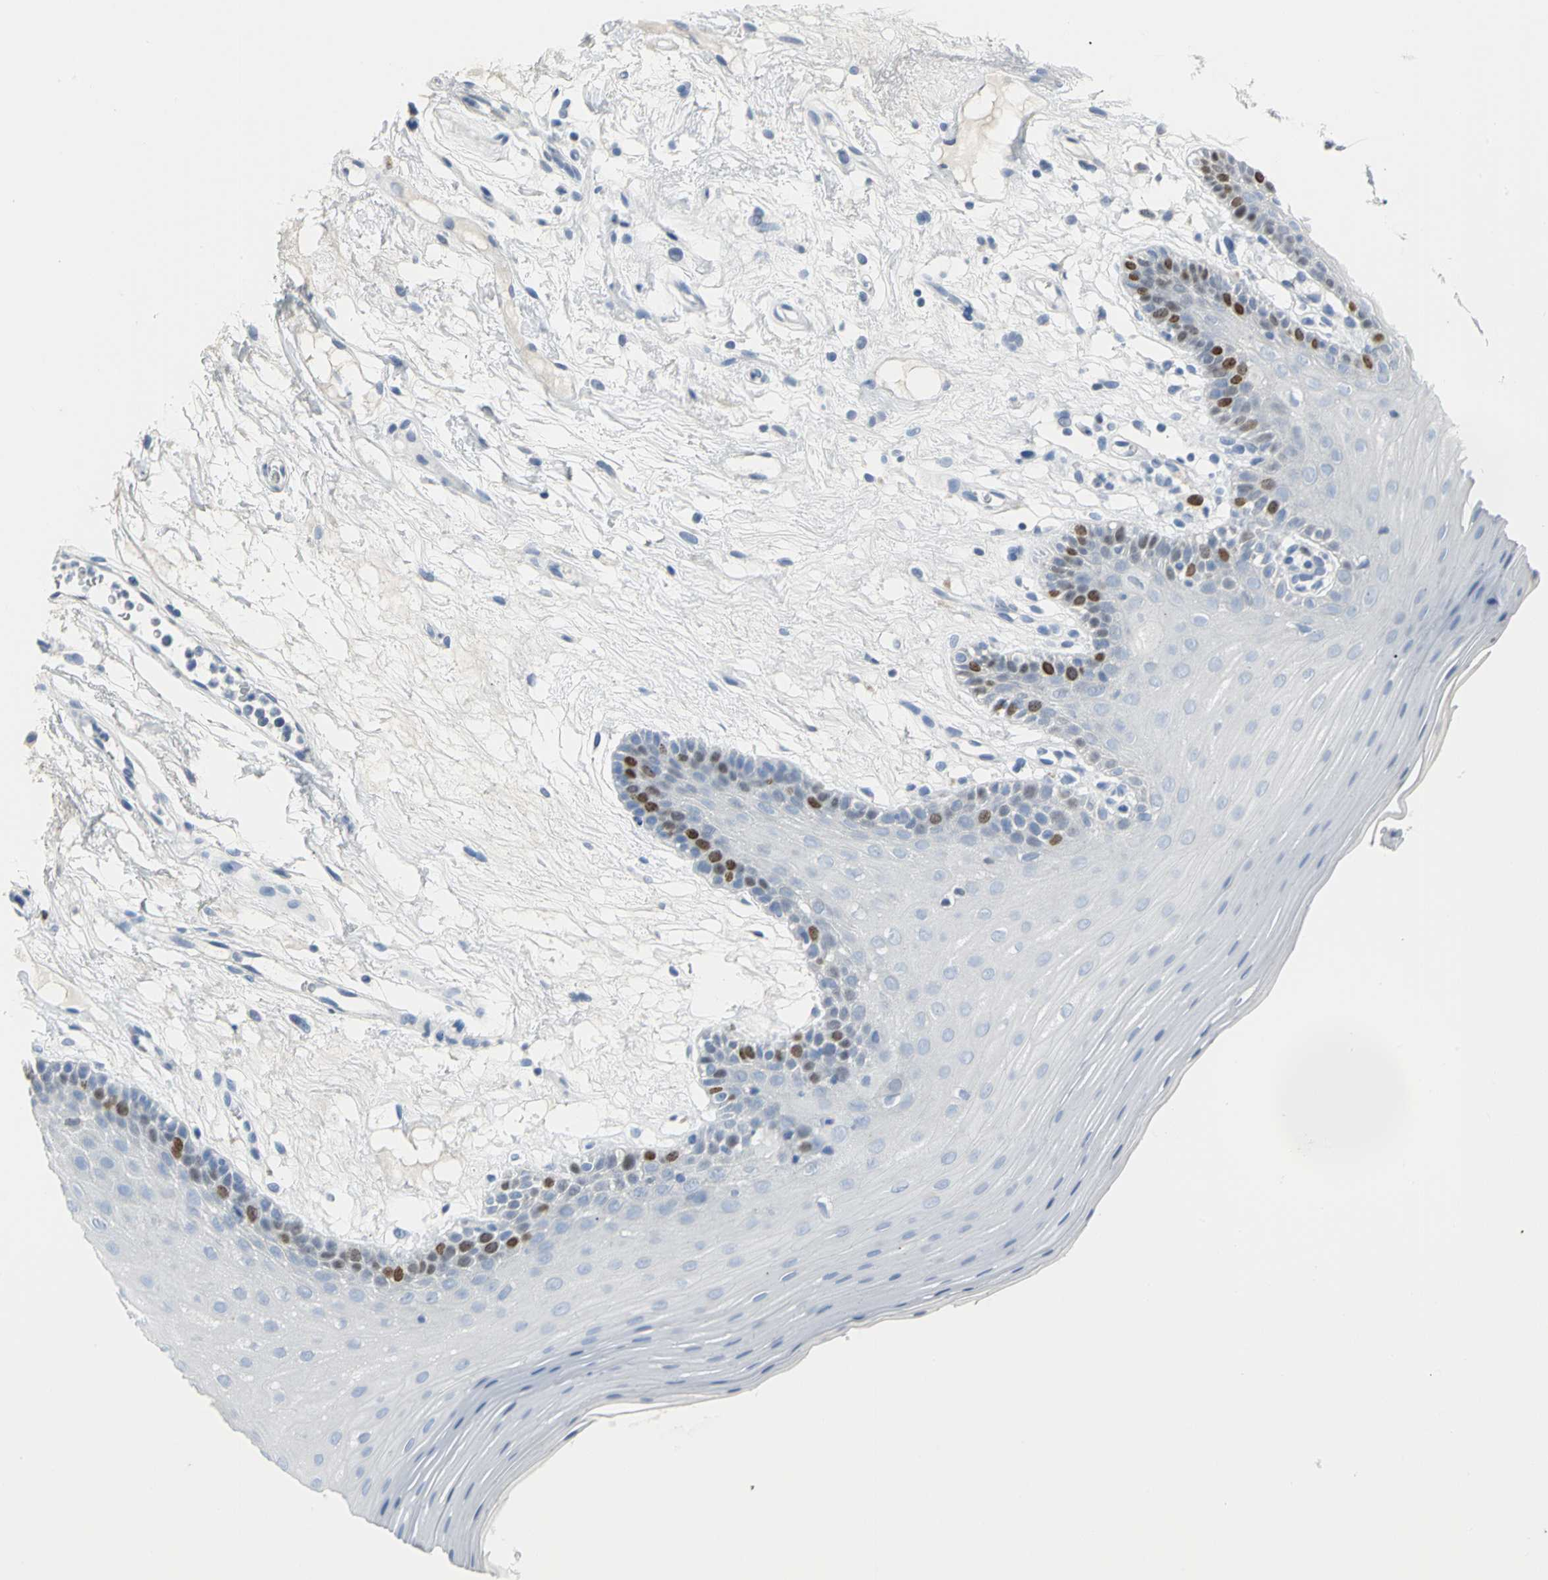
{"staining": {"intensity": "moderate", "quantity": "<25%", "location": "nuclear"}, "tissue": "oral mucosa", "cell_type": "Squamous epithelial cells", "image_type": "normal", "snomed": [{"axis": "morphology", "description": "Normal tissue, NOS"}, {"axis": "morphology", "description": "Squamous cell carcinoma, NOS"}, {"axis": "topography", "description": "Skeletal muscle"}, {"axis": "topography", "description": "Oral tissue"}, {"axis": "topography", "description": "Head-Neck"}], "caption": "Moderate nuclear protein positivity is identified in about <25% of squamous epithelial cells in oral mucosa. (DAB (3,3'-diaminobenzidine) = brown stain, brightfield microscopy at high magnification).", "gene": "MCM3", "patient": {"sex": "male", "age": 71}}